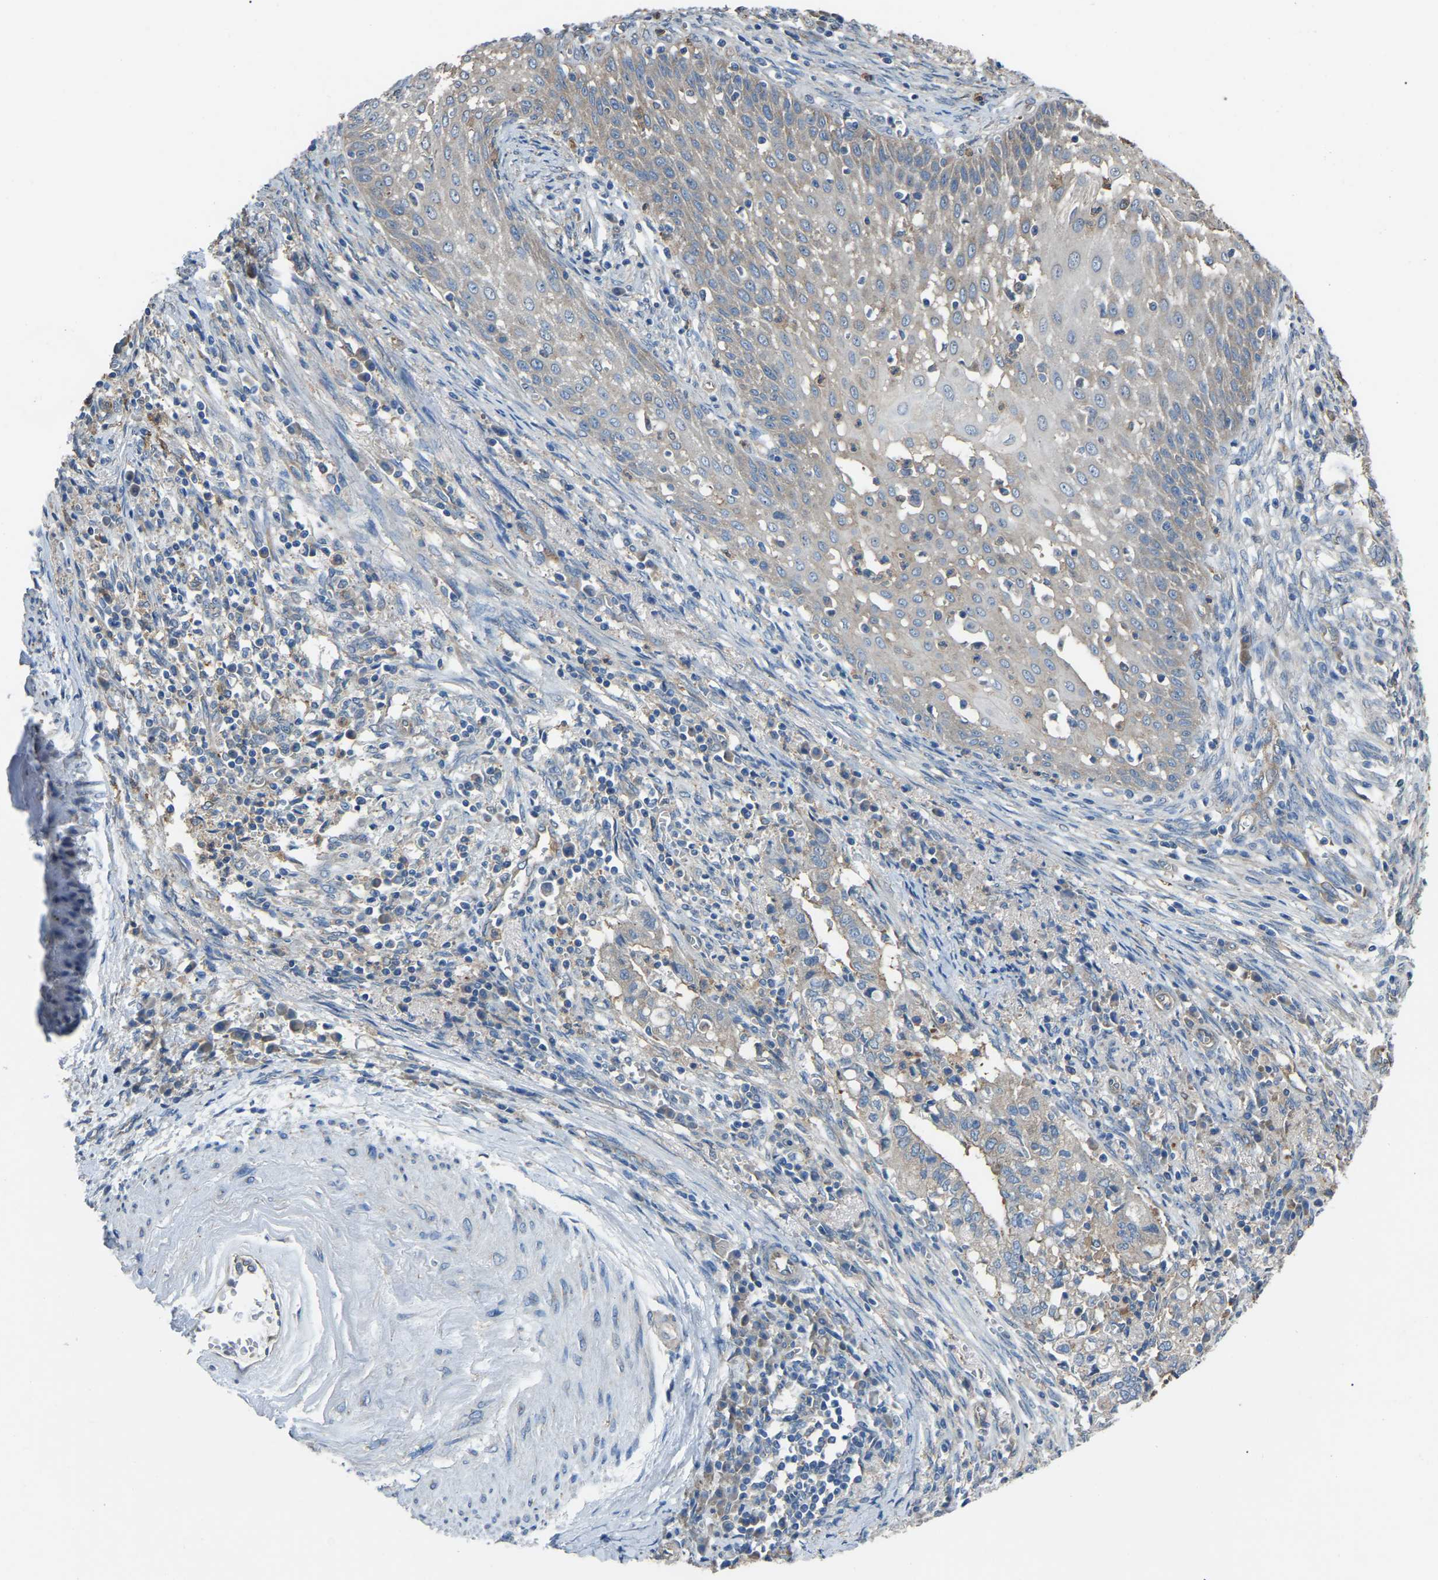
{"staining": {"intensity": "negative", "quantity": "none", "location": "none"}, "tissue": "cervical cancer", "cell_type": "Tumor cells", "image_type": "cancer", "snomed": [{"axis": "morphology", "description": "Adenocarcinoma, NOS"}, {"axis": "topography", "description": "Cervix"}], "caption": "High power microscopy image of an IHC micrograph of cervical adenocarcinoma, revealing no significant positivity in tumor cells. The staining is performed using DAB brown chromogen with nuclei counter-stained in using hematoxylin.", "gene": "AIMP1", "patient": {"sex": "female", "age": 44}}